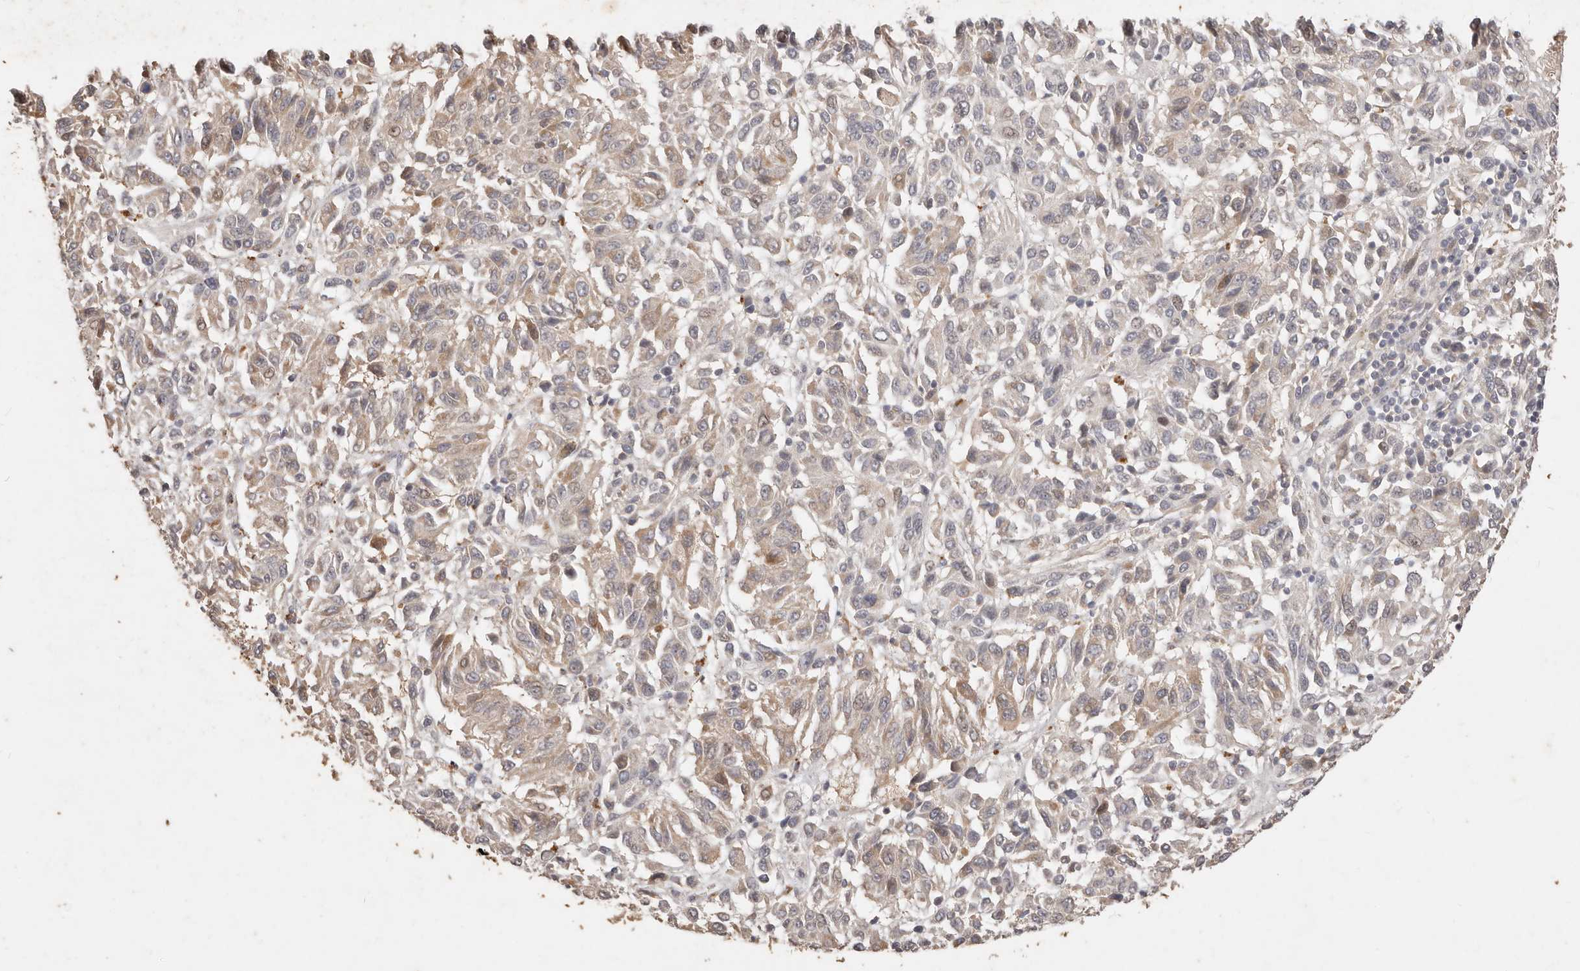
{"staining": {"intensity": "weak", "quantity": "25%-75%", "location": "cytoplasmic/membranous"}, "tissue": "melanoma", "cell_type": "Tumor cells", "image_type": "cancer", "snomed": [{"axis": "morphology", "description": "Malignant melanoma, NOS"}, {"axis": "topography", "description": "Skin"}], "caption": "A histopathology image of malignant melanoma stained for a protein demonstrates weak cytoplasmic/membranous brown staining in tumor cells. (DAB = brown stain, brightfield microscopy at high magnification).", "gene": "KIF9", "patient": {"sex": "female", "age": 82}}